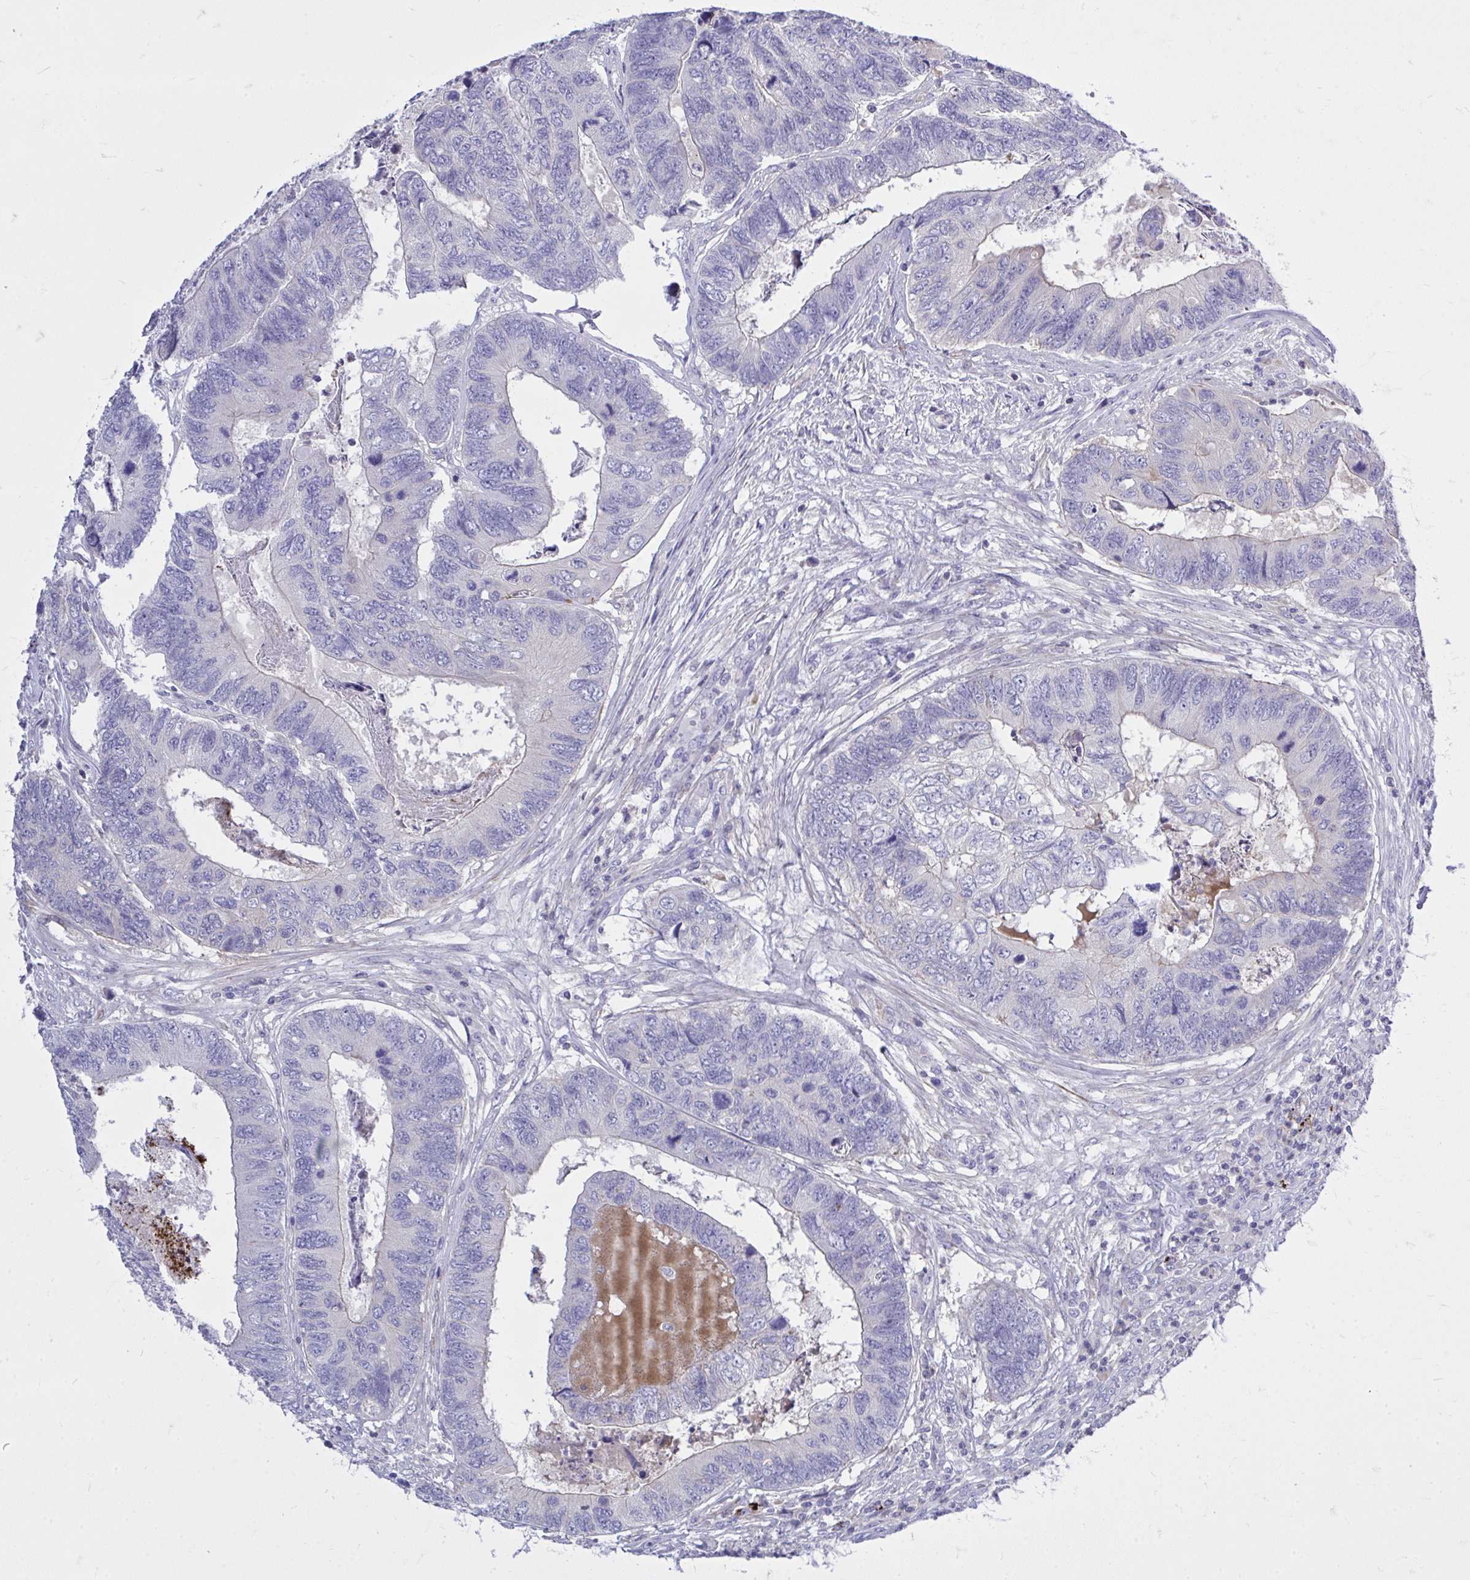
{"staining": {"intensity": "negative", "quantity": "none", "location": "none"}, "tissue": "colorectal cancer", "cell_type": "Tumor cells", "image_type": "cancer", "snomed": [{"axis": "morphology", "description": "Adenocarcinoma, NOS"}, {"axis": "topography", "description": "Colon"}], "caption": "A high-resolution photomicrograph shows immunohistochemistry staining of colorectal adenocarcinoma, which shows no significant staining in tumor cells. The staining is performed using DAB brown chromogen with nuclei counter-stained in using hematoxylin.", "gene": "TP53I11", "patient": {"sex": "female", "age": 67}}